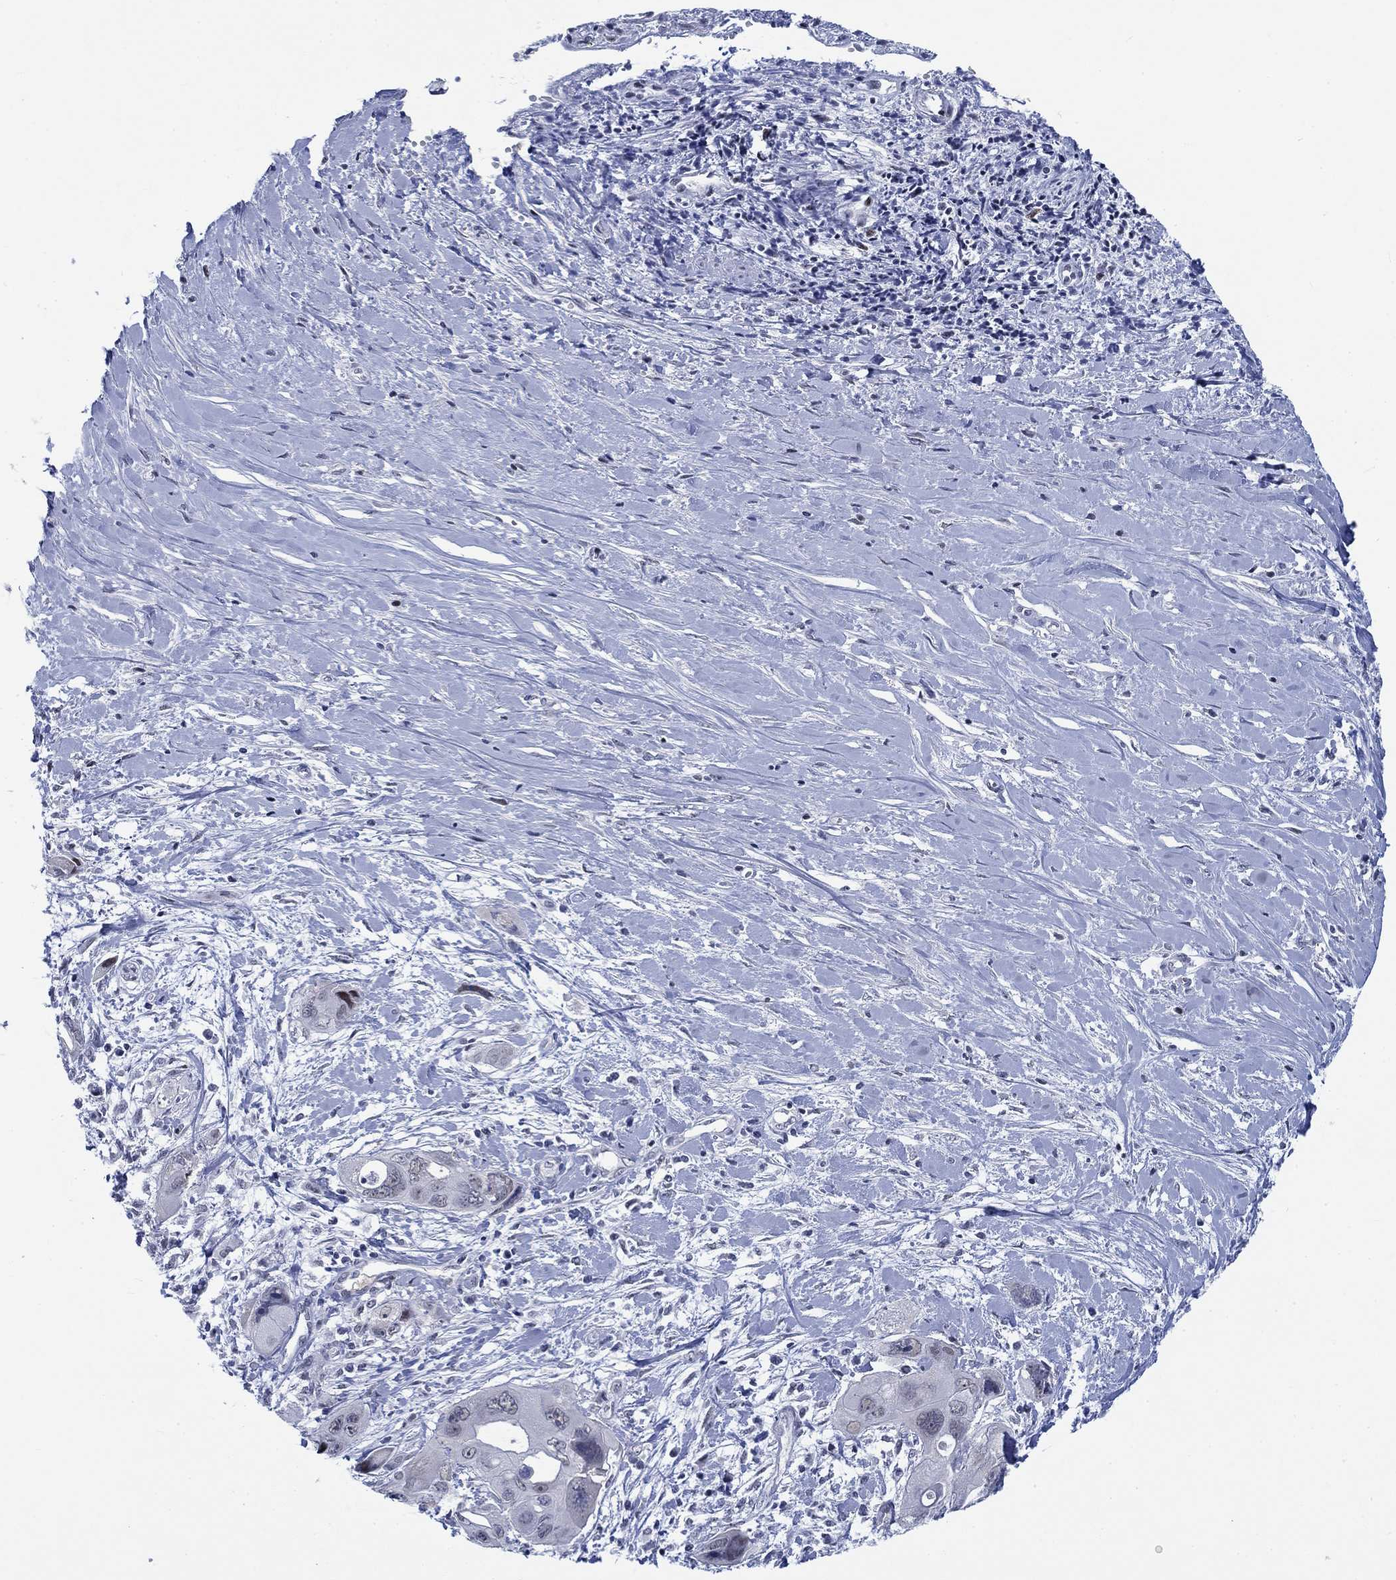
{"staining": {"intensity": "negative", "quantity": "none", "location": "none"}, "tissue": "pancreatic cancer", "cell_type": "Tumor cells", "image_type": "cancer", "snomed": [{"axis": "morphology", "description": "Adenocarcinoma, NOS"}, {"axis": "topography", "description": "Pancreas"}], "caption": "There is no significant positivity in tumor cells of pancreatic adenocarcinoma.", "gene": "NEU3", "patient": {"sex": "male", "age": 47}}